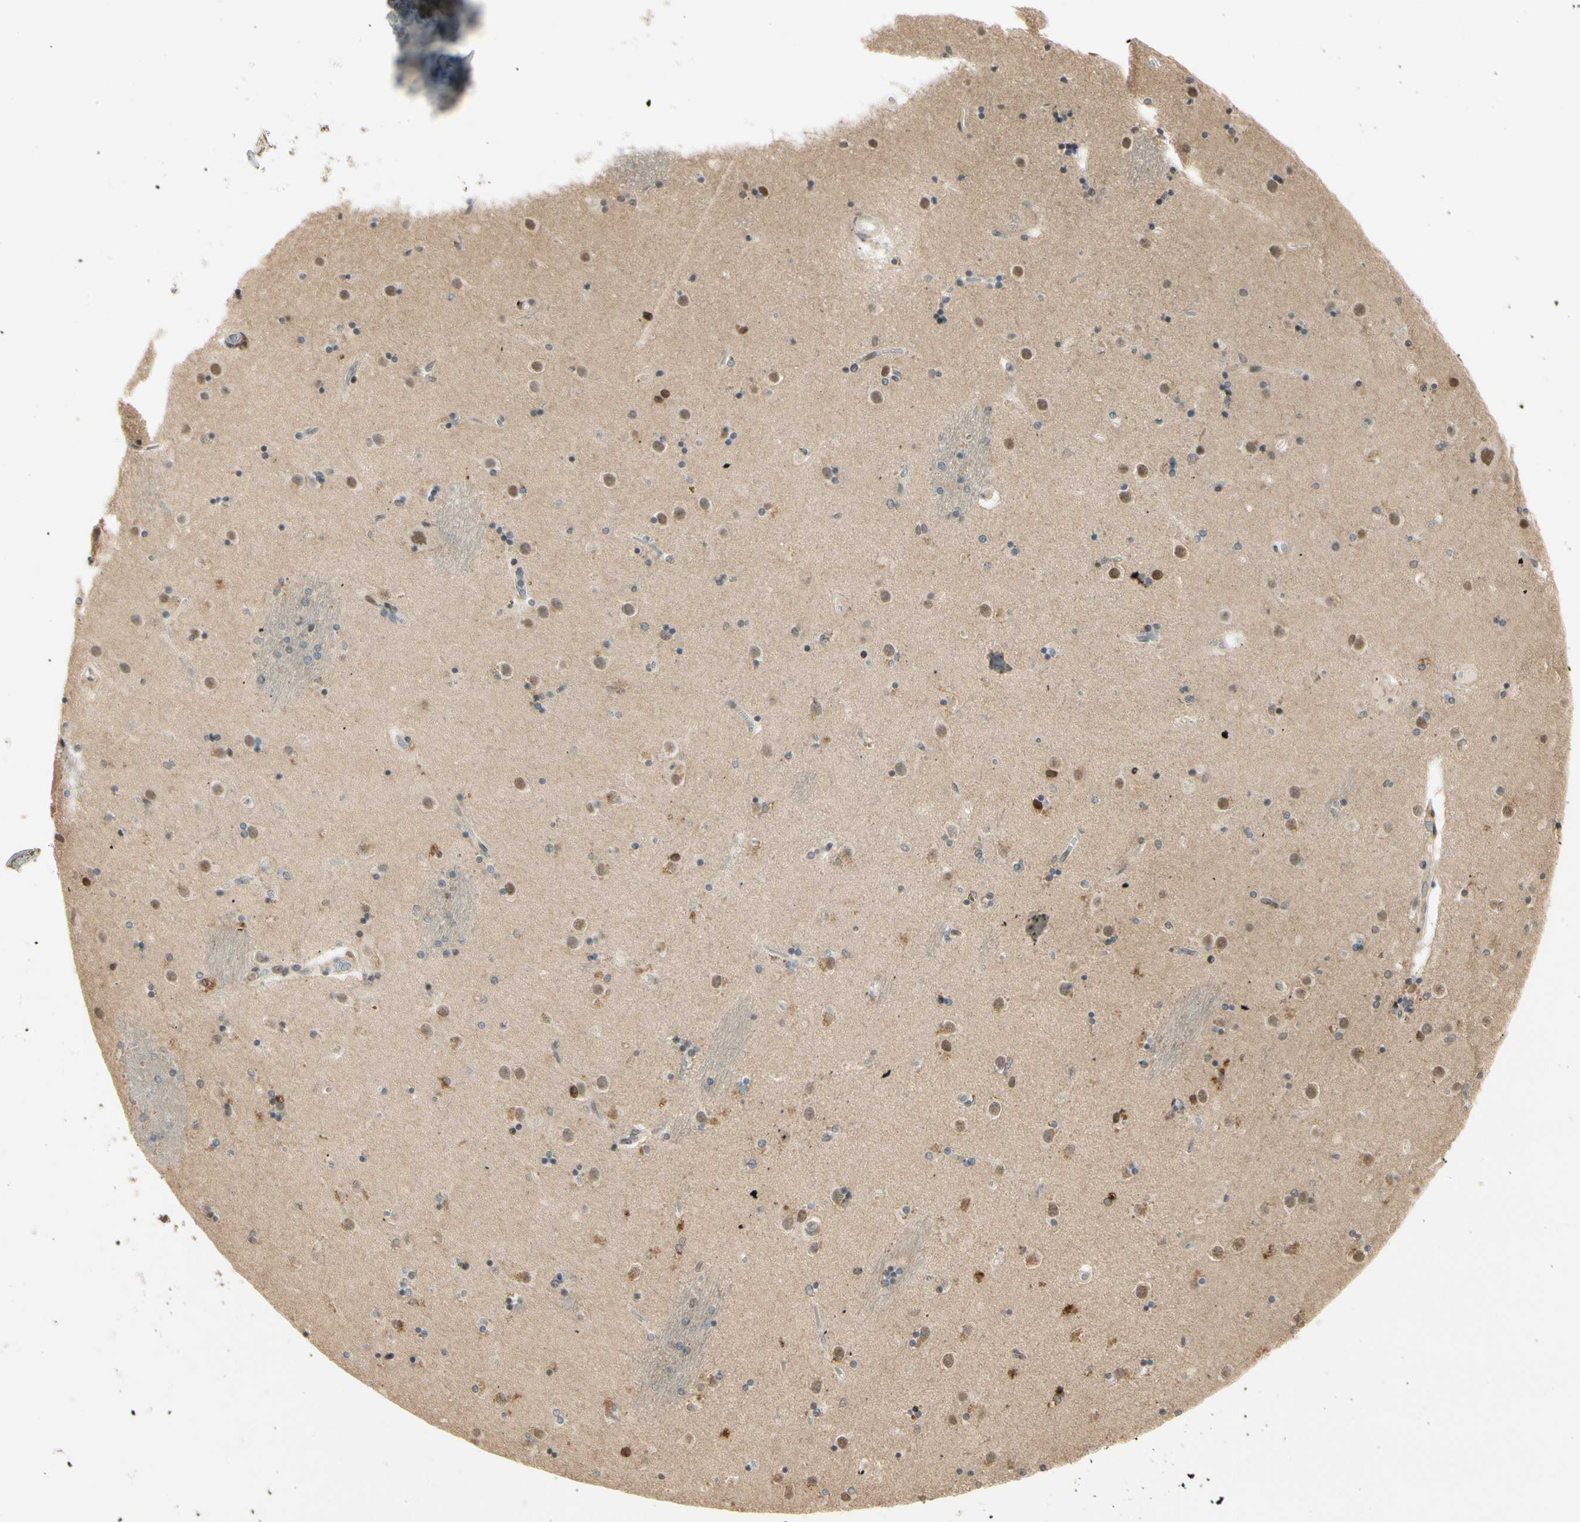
{"staining": {"intensity": "moderate", "quantity": "<25%", "location": "cytoplasmic/membranous"}, "tissue": "caudate", "cell_type": "Glial cells", "image_type": "normal", "snomed": [{"axis": "morphology", "description": "Normal tissue, NOS"}, {"axis": "topography", "description": "Lateral ventricle wall"}], "caption": "Caudate stained with DAB (3,3'-diaminobenzidine) immunohistochemistry shows low levels of moderate cytoplasmic/membranous staining in about <25% of glial cells. The staining was performed using DAB to visualize the protein expression in brown, while the nuclei were stained in blue with hematoxylin (Magnification: 20x).", "gene": "FNDC3B", "patient": {"sex": "female", "age": 54}}